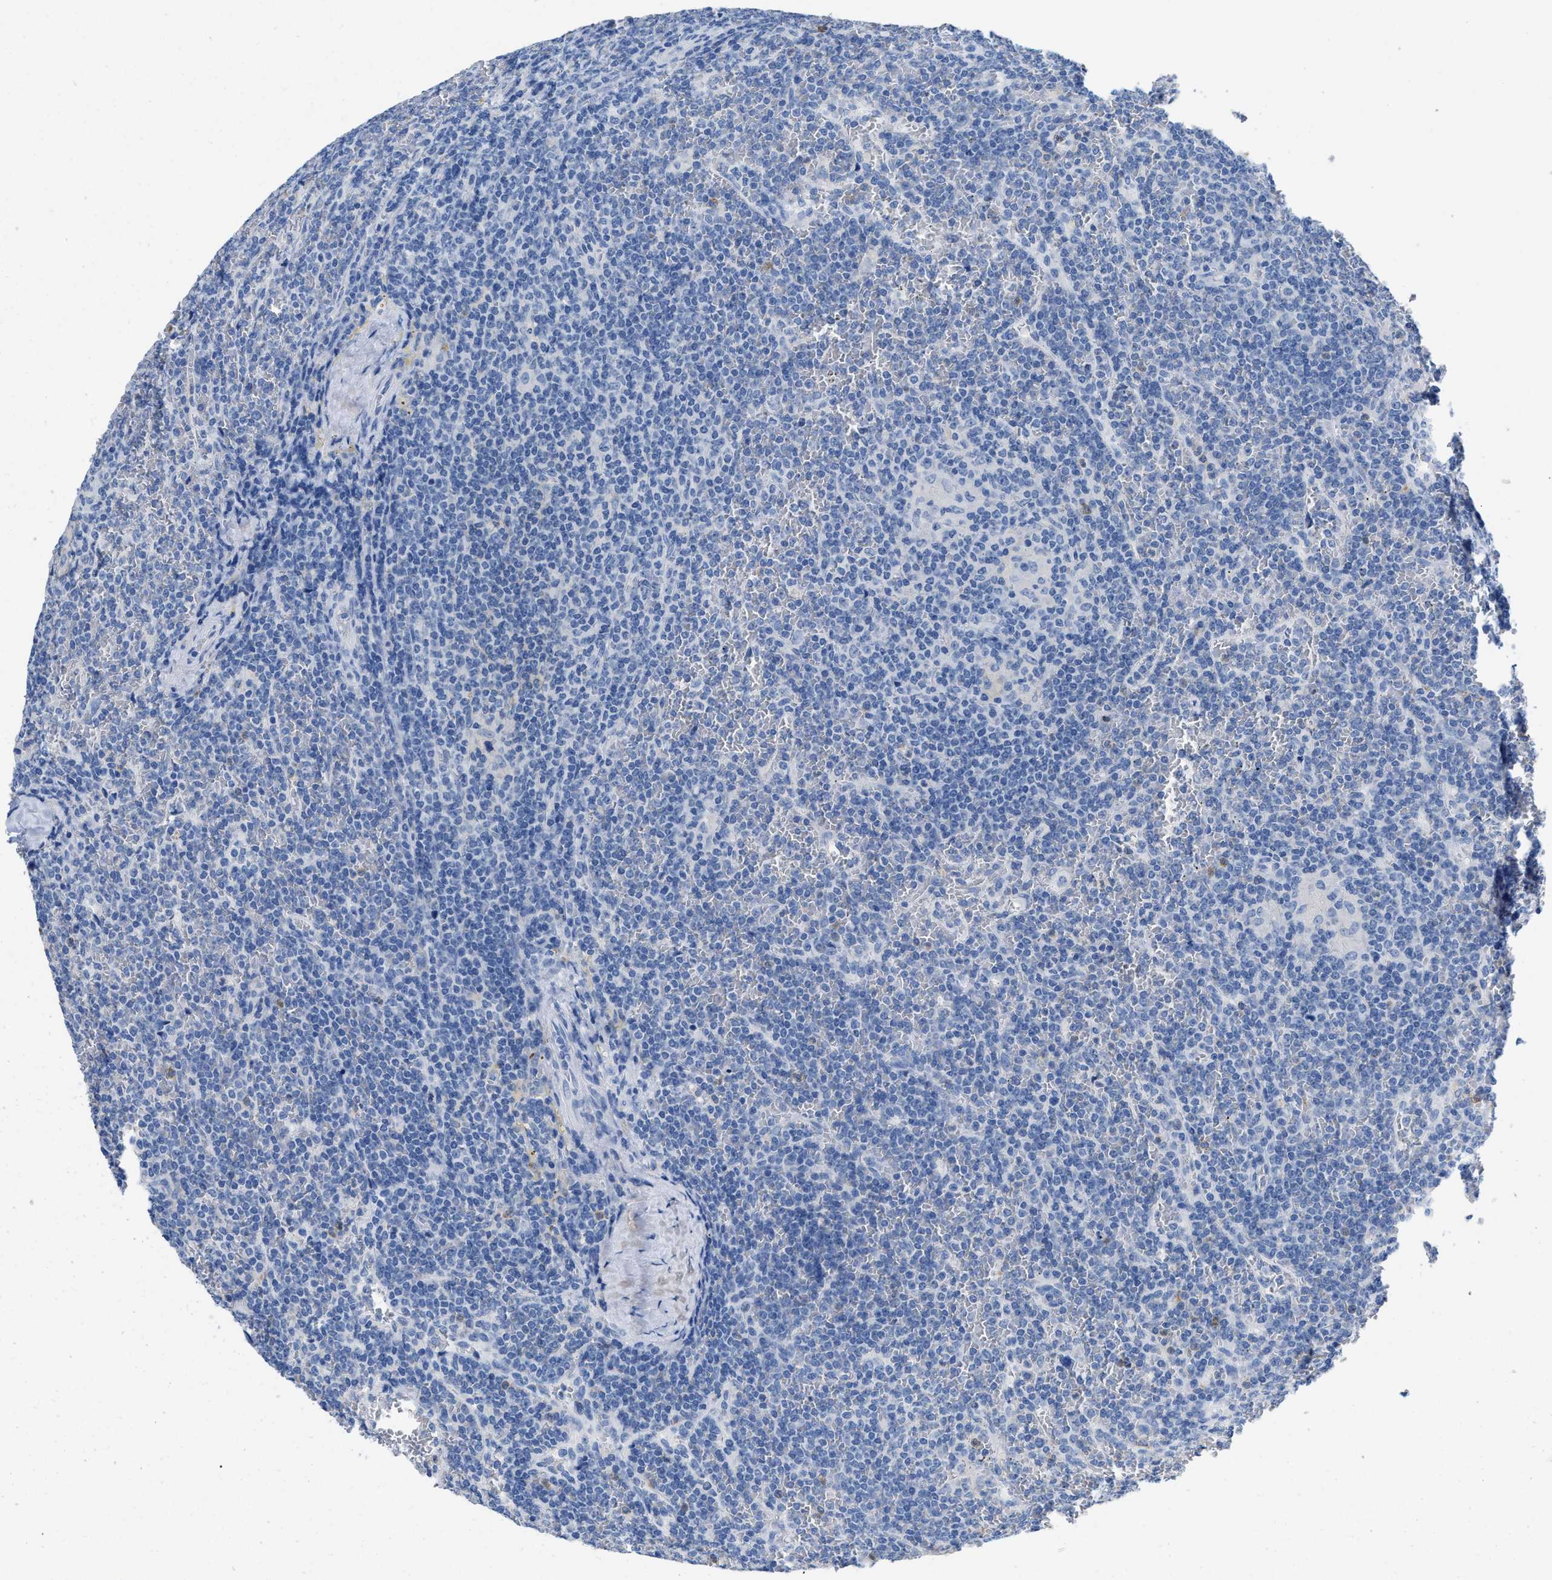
{"staining": {"intensity": "negative", "quantity": "none", "location": "none"}, "tissue": "lymphoma", "cell_type": "Tumor cells", "image_type": "cancer", "snomed": [{"axis": "morphology", "description": "Malignant lymphoma, non-Hodgkin's type, Low grade"}, {"axis": "topography", "description": "Spleen"}], "caption": "Lymphoma stained for a protein using immunohistochemistry (IHC) shows no staining tumor cells.", "gene": "CR1", "patient": {"sex": "female", "age": 19}}